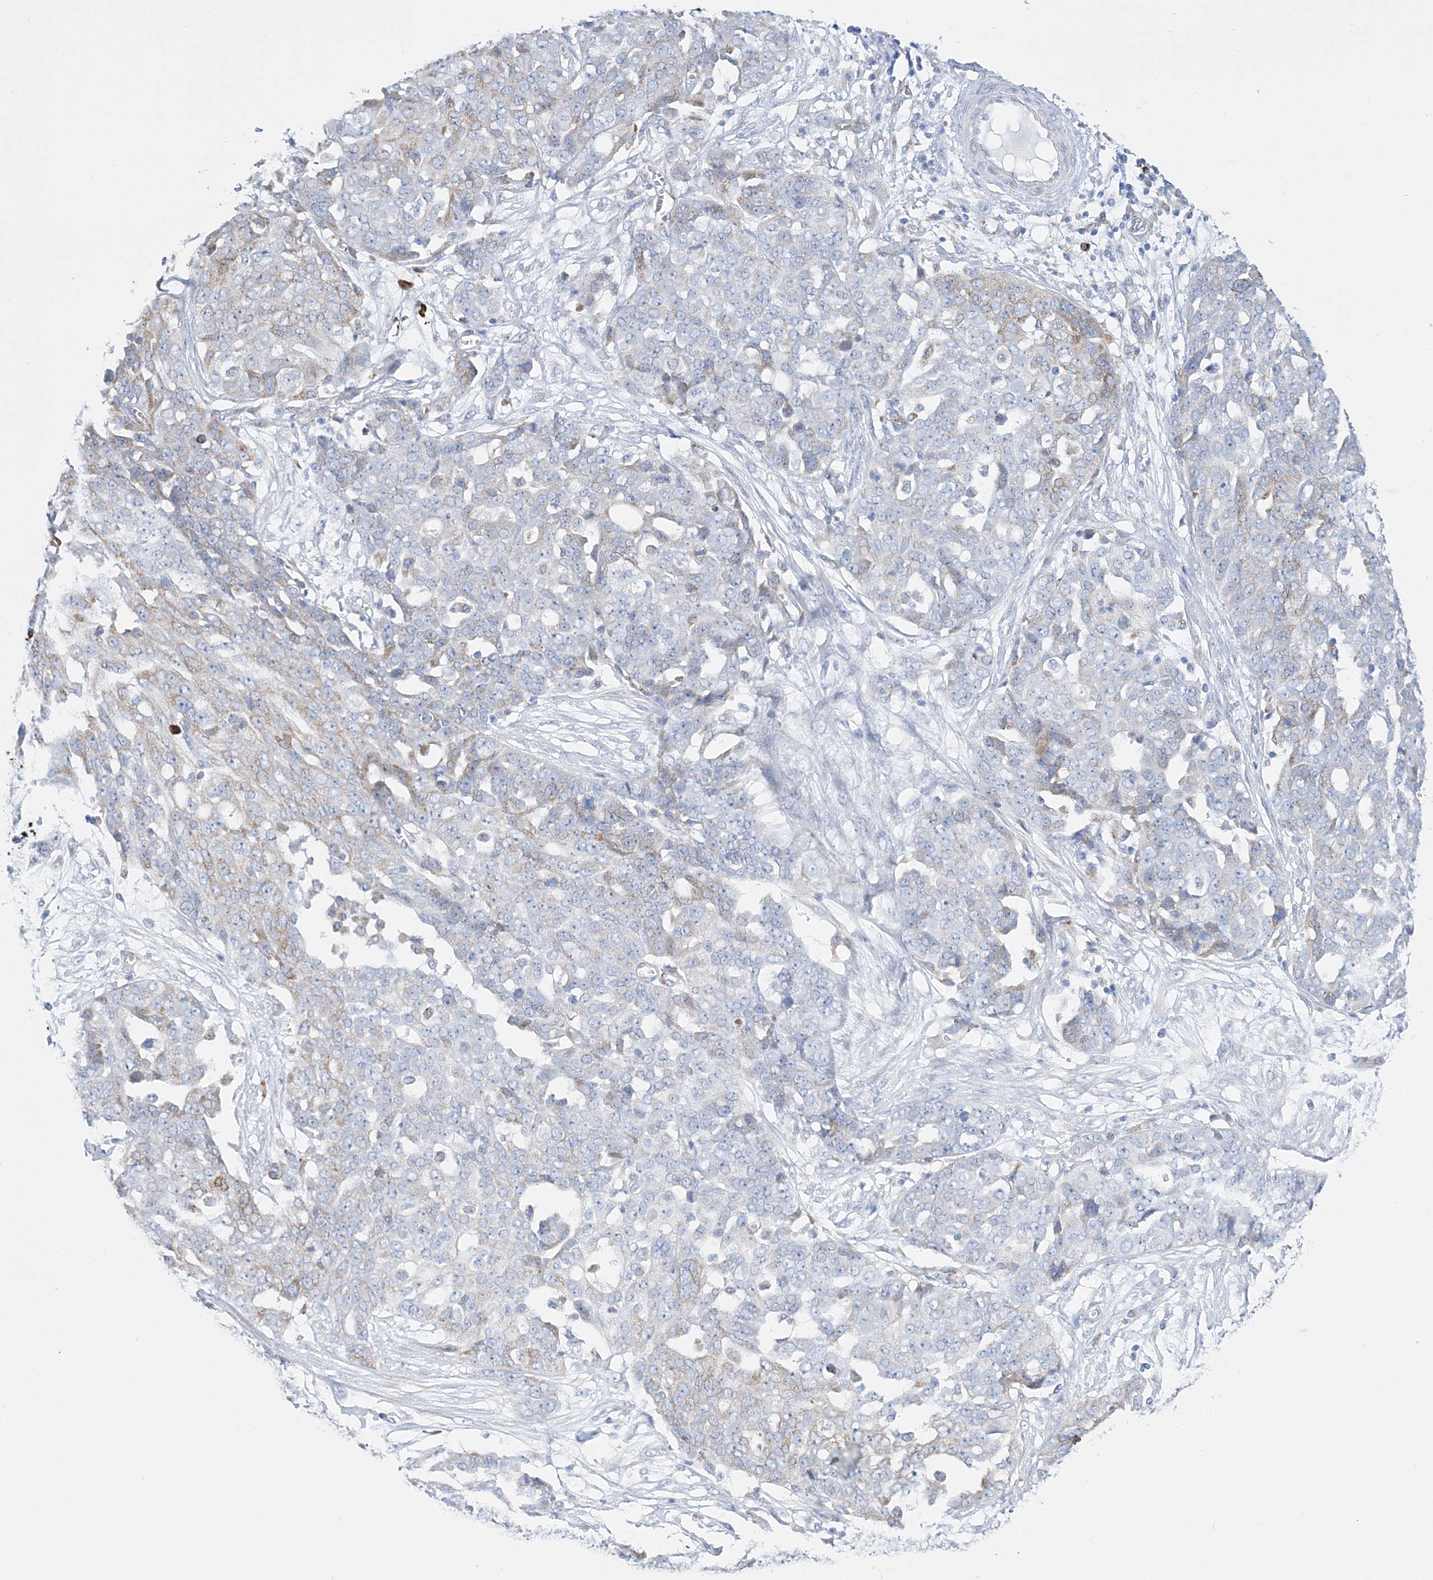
{"staining": {"intensity": "weak", "quantity": "<25%", "location": "cytoplasmic/membranous"}, "tissue": "ovarian cancer", "cell_type": "Tumor cells", "image_type": "cancer", "snomed": [{"axis": "morphology", "description": "Cystadenocarcinoma, serous, NOS"}, {"axis": "topography", "description": "Soft tissue"}, {"axis": "topography", "description": "Ovary"}], "caption": "An immunohistochemistry (IHC) photomicrograph of ovarian serous cystadenocarcinoma is shown. There is no staining in tumor cells of ovarian serous cystadenocarcinoma.", "gene": "TSPYL6", "patient": {"sex": "female", "age": 57}}